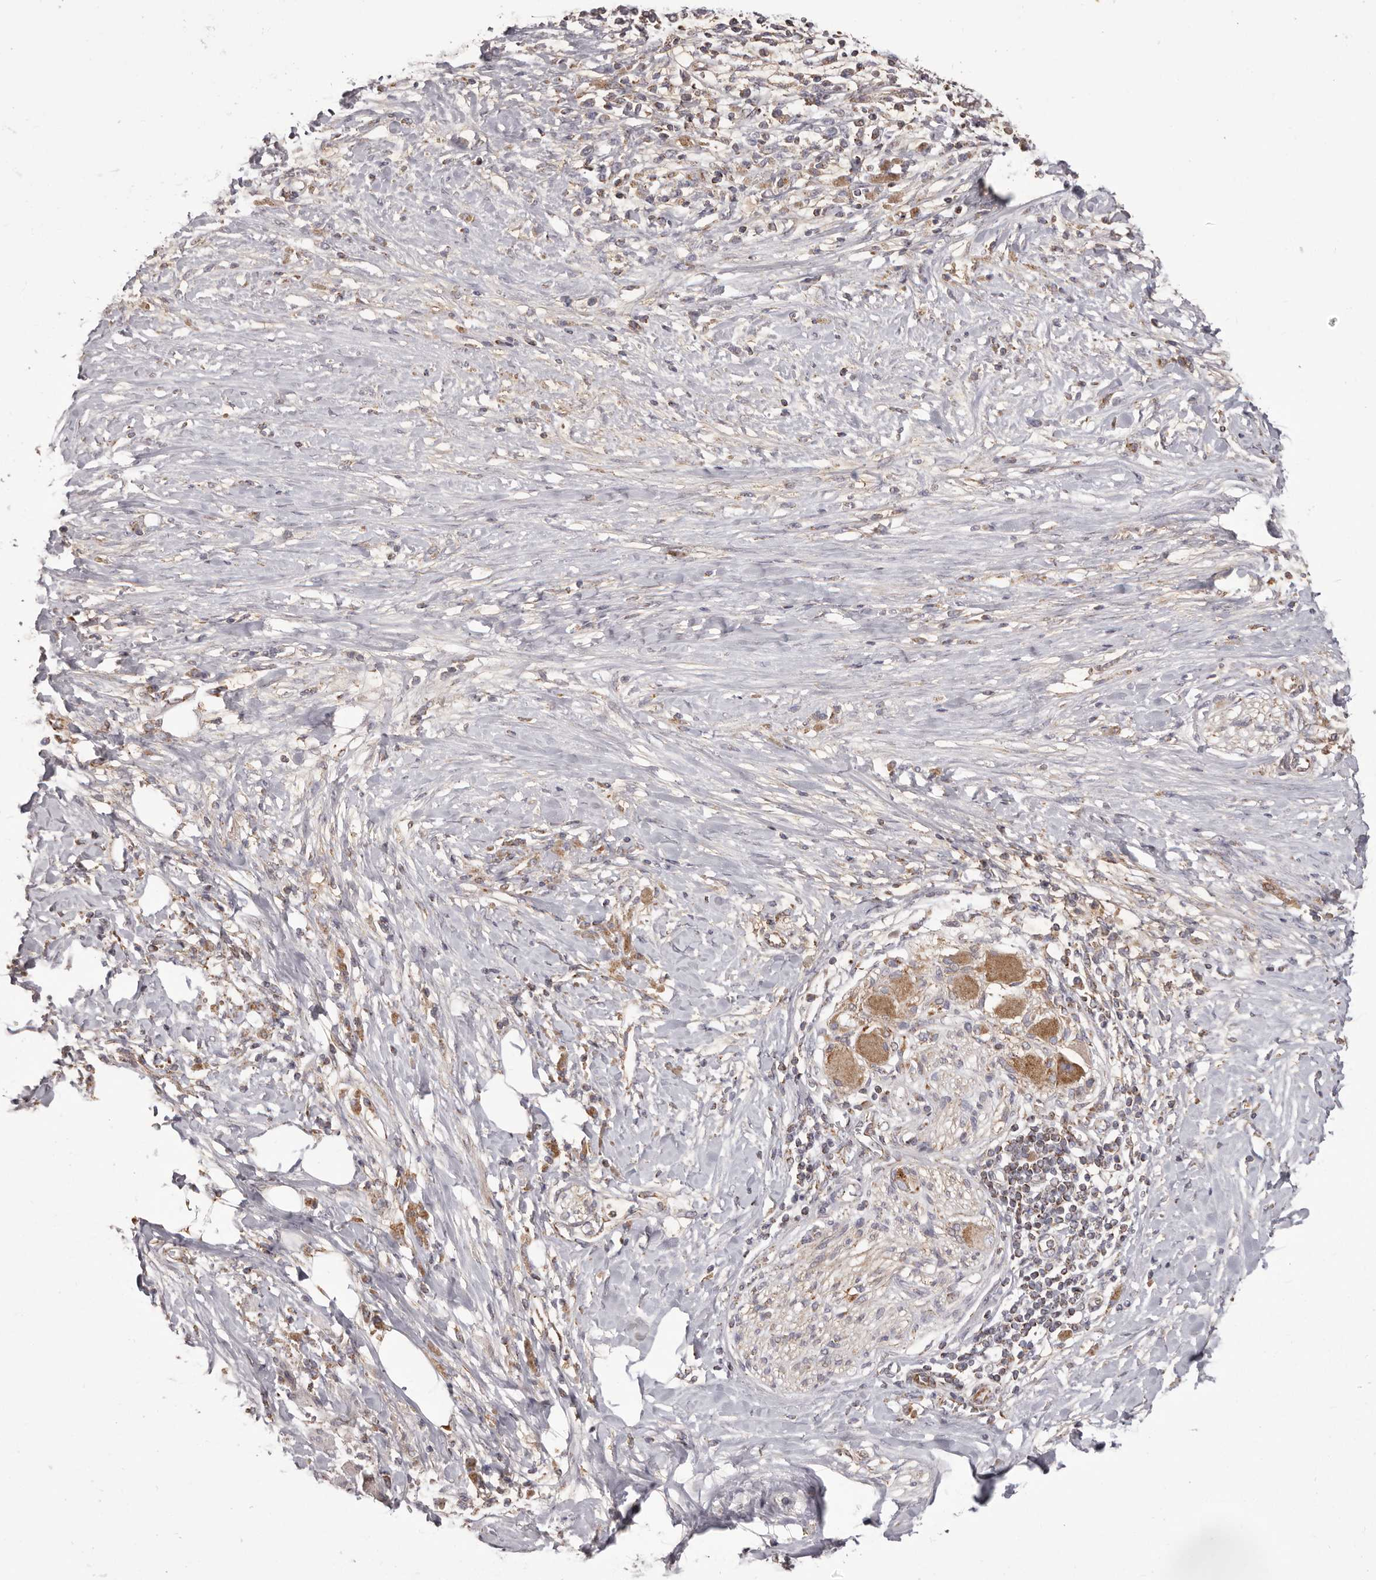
{"staining": {"intensity": "moderate", "quantity": ">75%", "location": "cytoplasmic/membranous"}, "tissue": "pancreatic cancer", "cell_type": "Tumor cells", "image_type": "cancer", "snomed": [{"axis": "morphology", "description": "Adenocarcinoma, NOS"}, {"axis": "topography", "description": "Pancreas"}], "caption": "Brown immunohistochemical staining in adenocarcinoma (pancreatic) reveals moderate cytoplasmic/membranous expression in approximately >75% of tumor cells. Using DAB (brown) and hematoxylin (blue) stains, captured at high magnification using brightfield microscopy.", "gene": "CHRM2", "patient": {"sex": "male", "age": 58}}